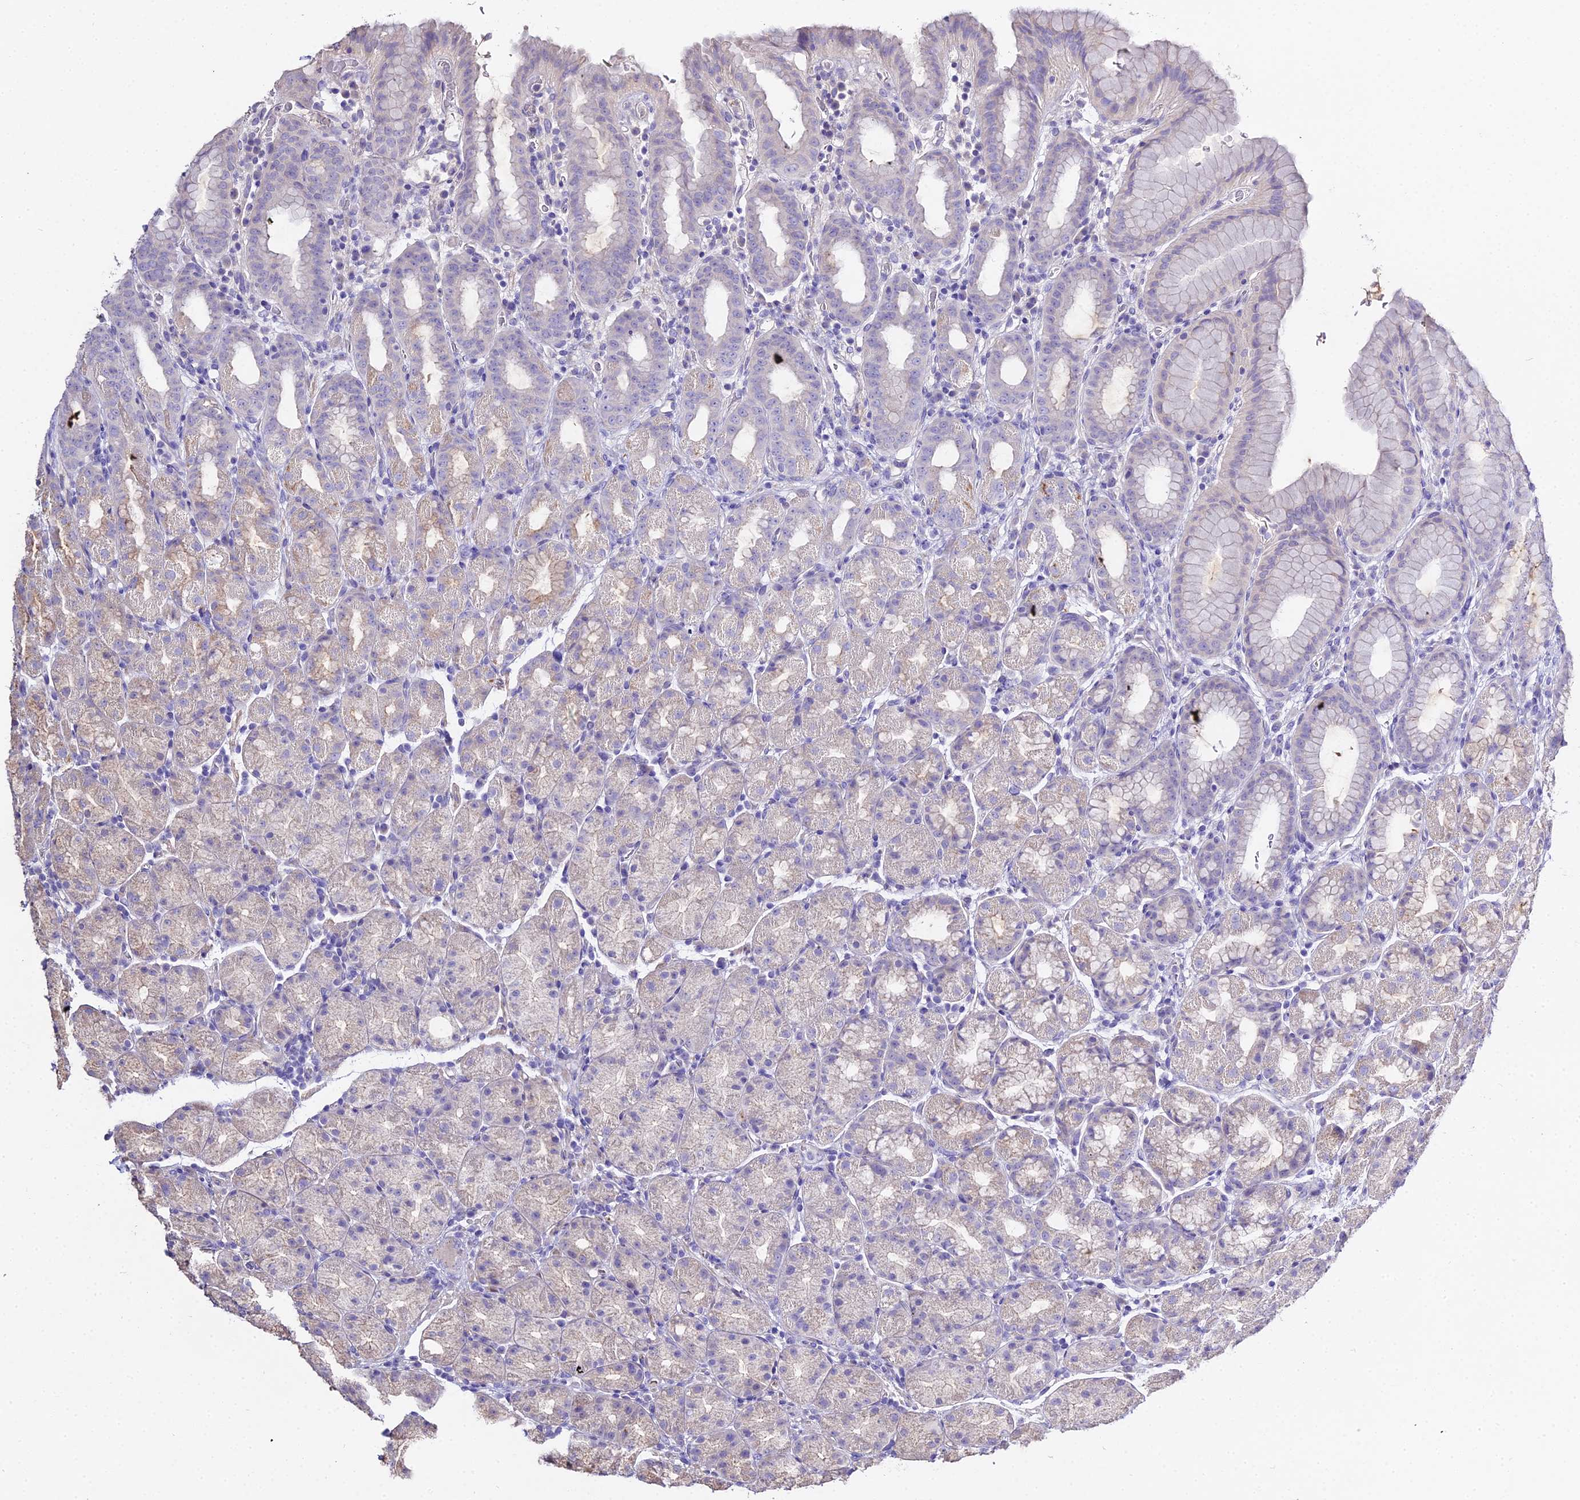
{"staining": {"intensity": "moderate", "quantity": "<25%", "location": "cytoplasmic/membranous"}, "tissue": "stomach", "cell_type": "Glandular cells", "image_type": "normal", "snomed": [{"axis": "morphology", "description": "Normal tissue, NOS"}, {"axis": "topography", "description": "Stomach, upper"}, {"axis": "topography", "description": "Stomach, lower"}, {"axis": "topography", "description": "Small intestine"}], "caption": "IHC (DAB (3,3'-diaminobenzidine)) staining of normal stomach displays moderate cytoplasmic/membranous protein positivity in approximately <25% of glandular cells. The protein is shown in brown color, while the nuclei are stained blue.", "gene": "GLYAT", "patient": {"sex": "male", "age": 68}}